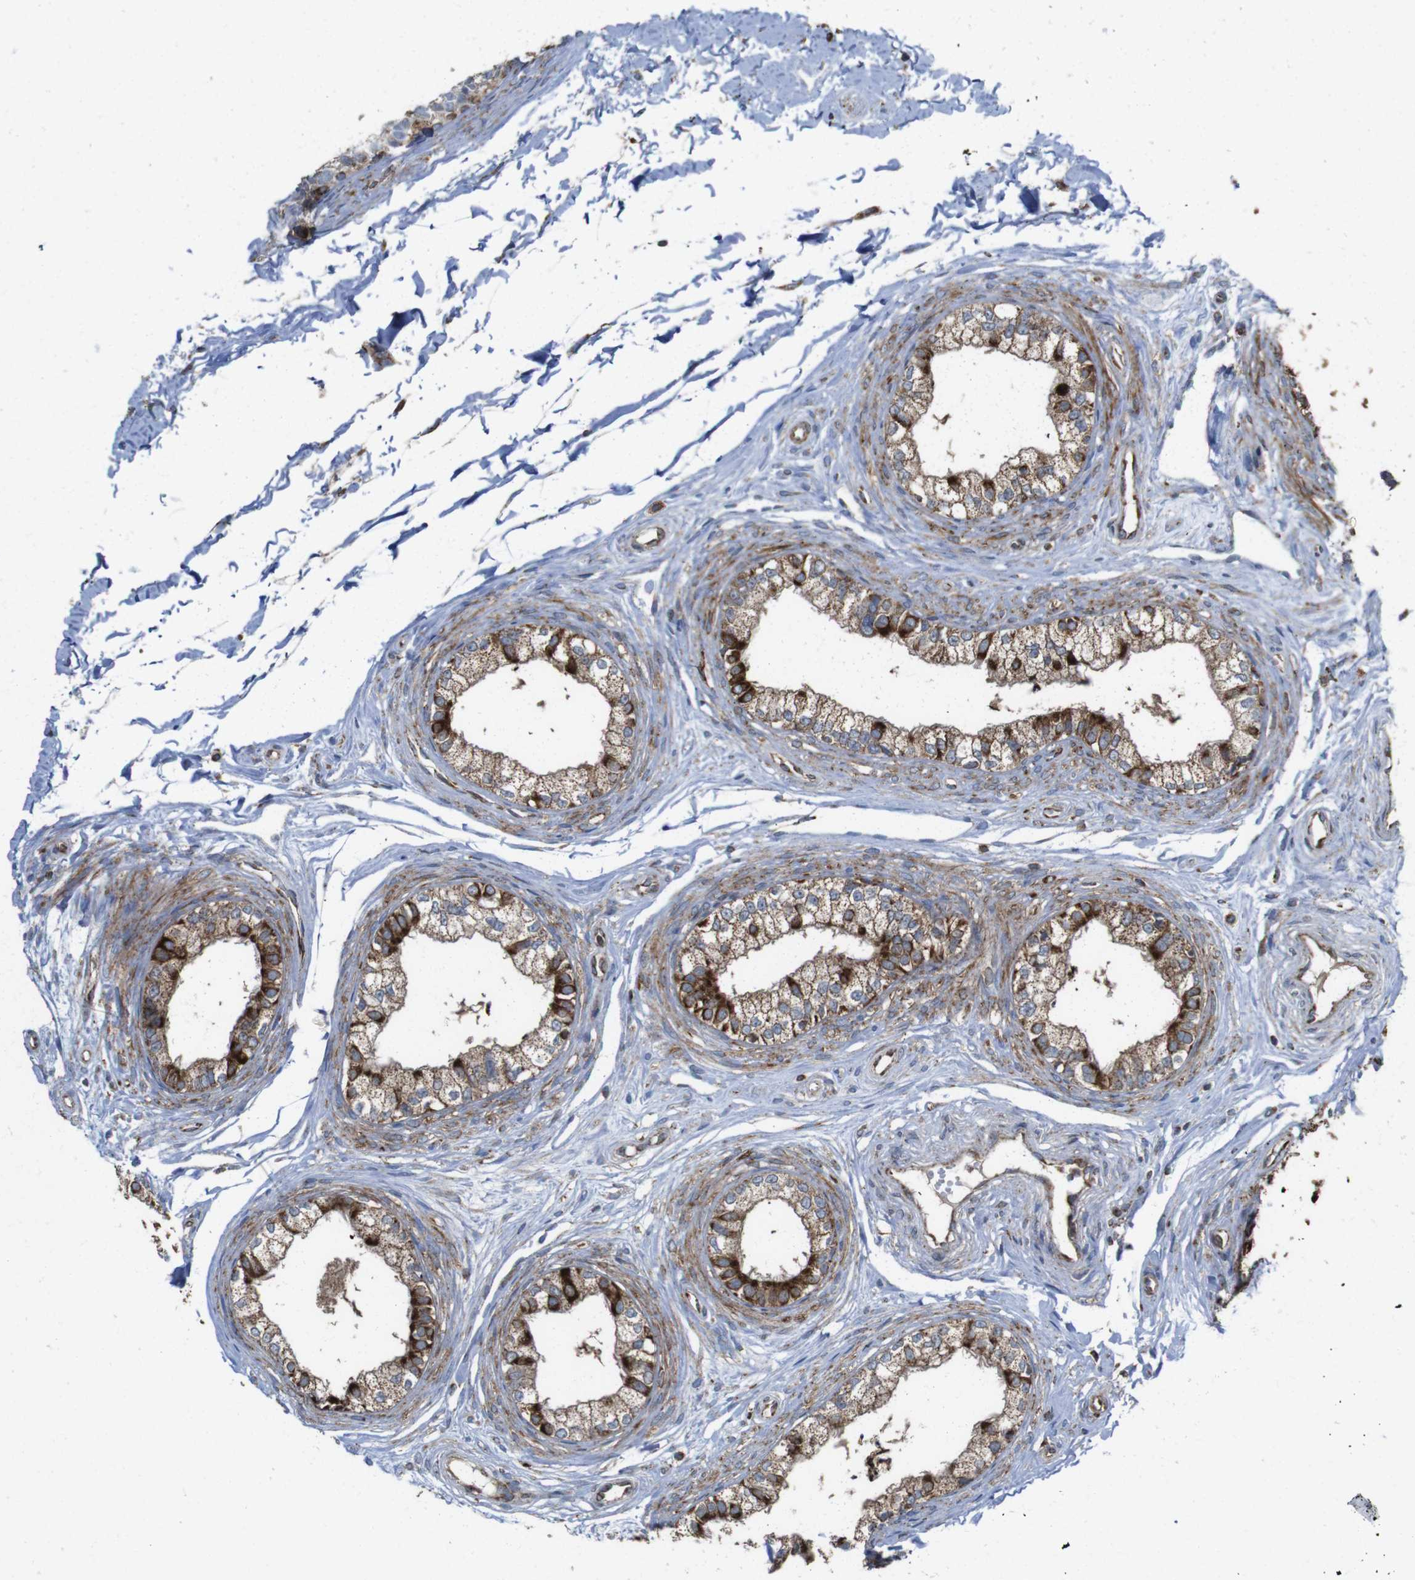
{"staining": {"intensity": "strong", "quantity": "<25%", "location": "cytoplasmic/membranous"}, "tissue": "epididymis", "cell_type": "Glandular cells", "image_type": "normal", "snomed": [{"axis": "morphology", "description": "Normal tissue, NOS"}, {"axis": "topography", "description": "Epididymis"}], "caption": "Epididymis stained for a protein (brown) exhibits strong cytoplasmic/membranous positive expression in approximately <25% of glandular cells.", "gene": "HK1", "patient": {"sex": "male", "age": 56}}